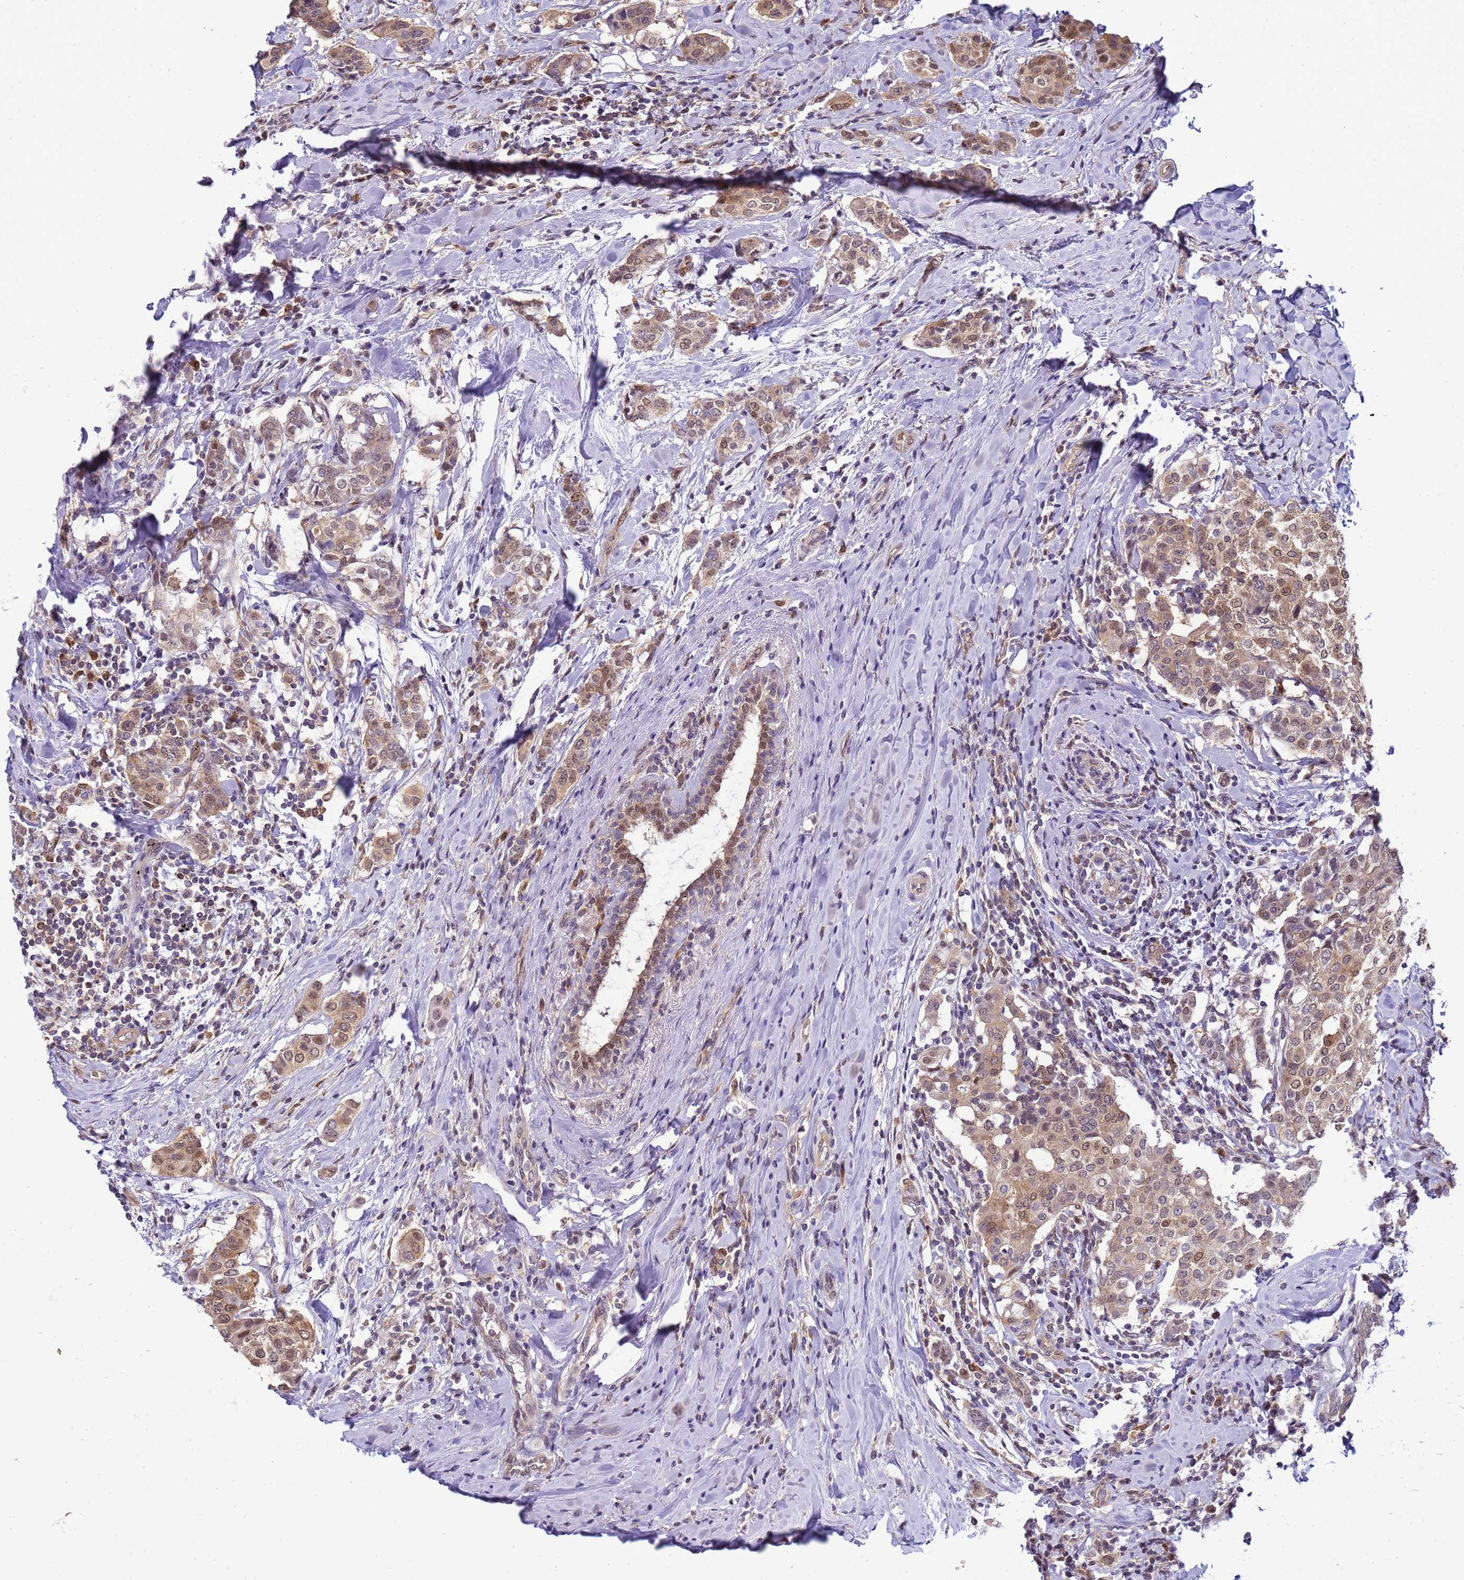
{"staining": {"intensity": "moderate", "quantity": ">75%", "location": "cytoplasmic/membranous,nuclear"}, "tissue": "breast cancer", "cell_type": "Tumor cells", "image_type": "cancer", "snomed": [{"axis": "morphology", "description": "Lobular carcinoma"}, {"axis": "topography", "description": "Breast"}], "caption": "Human breast cancer stained for a protein (brown) displays moderate cytoplasmic/membranous and nuclear positive staining in about >75% of tumor cells.", "gene": "DDI2", "patient": {"sex": "female", "age": 51}}